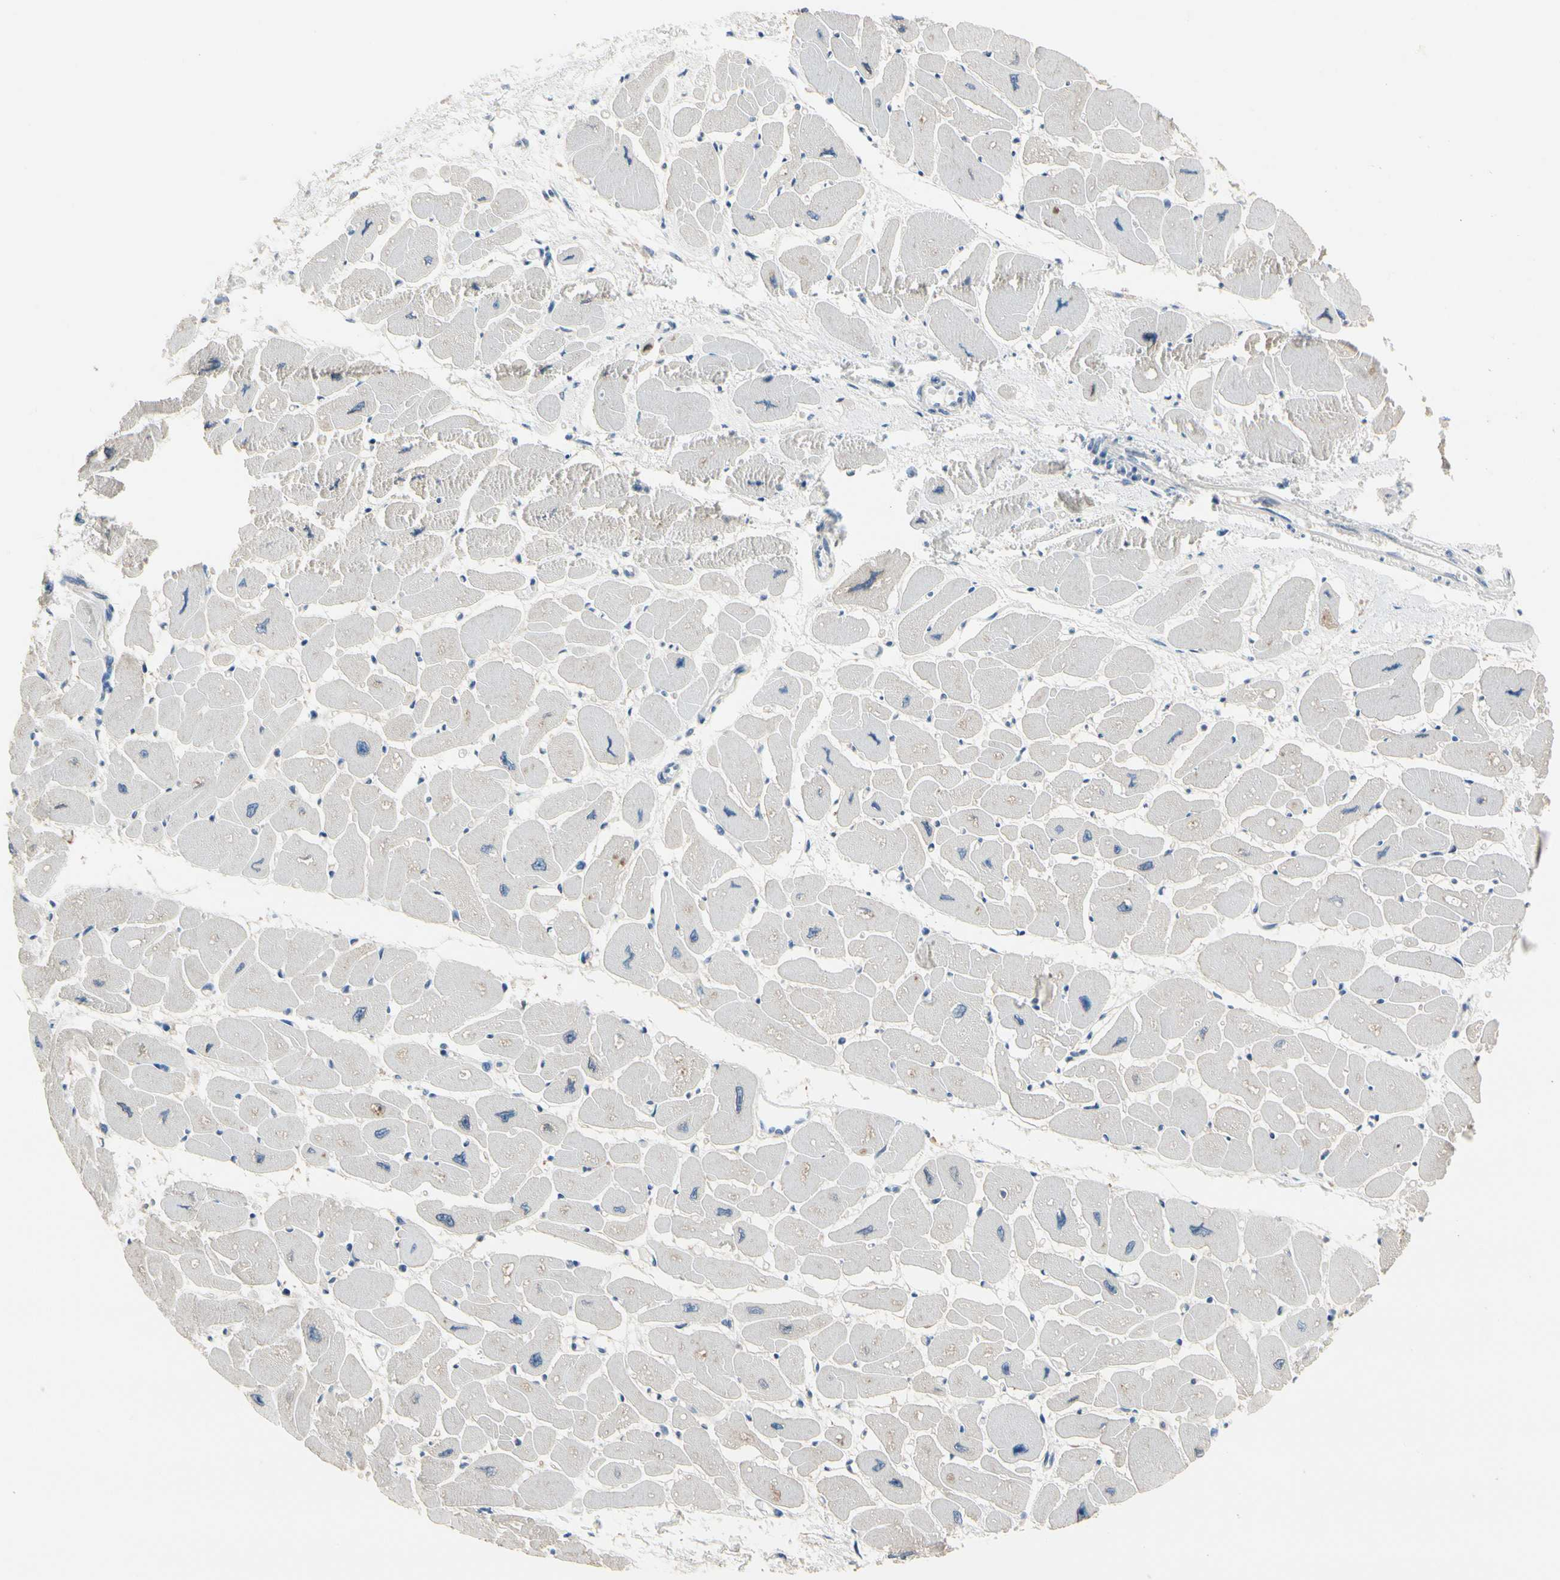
{"staining": {"intensity": "weak", "quantity": "<25%", "location": "cytoplasmic/membranous,nuclear"}, "tissue": "heart muscle", "cell_type": "Cardiomyocytes", "image_type": "normal", "snomed": [{"axis": "morphology", "description": "Normal tissue, NOS"}, {"axis": "topography", "description": "Heart"}], "caption": "Human heart muscle stained for a protein using immunohistochemistry (IHC) demonstrates no staining in cardiomyocytes.", "gene": "NFATC2", "patient": {"sex": "female", "age": 54}}